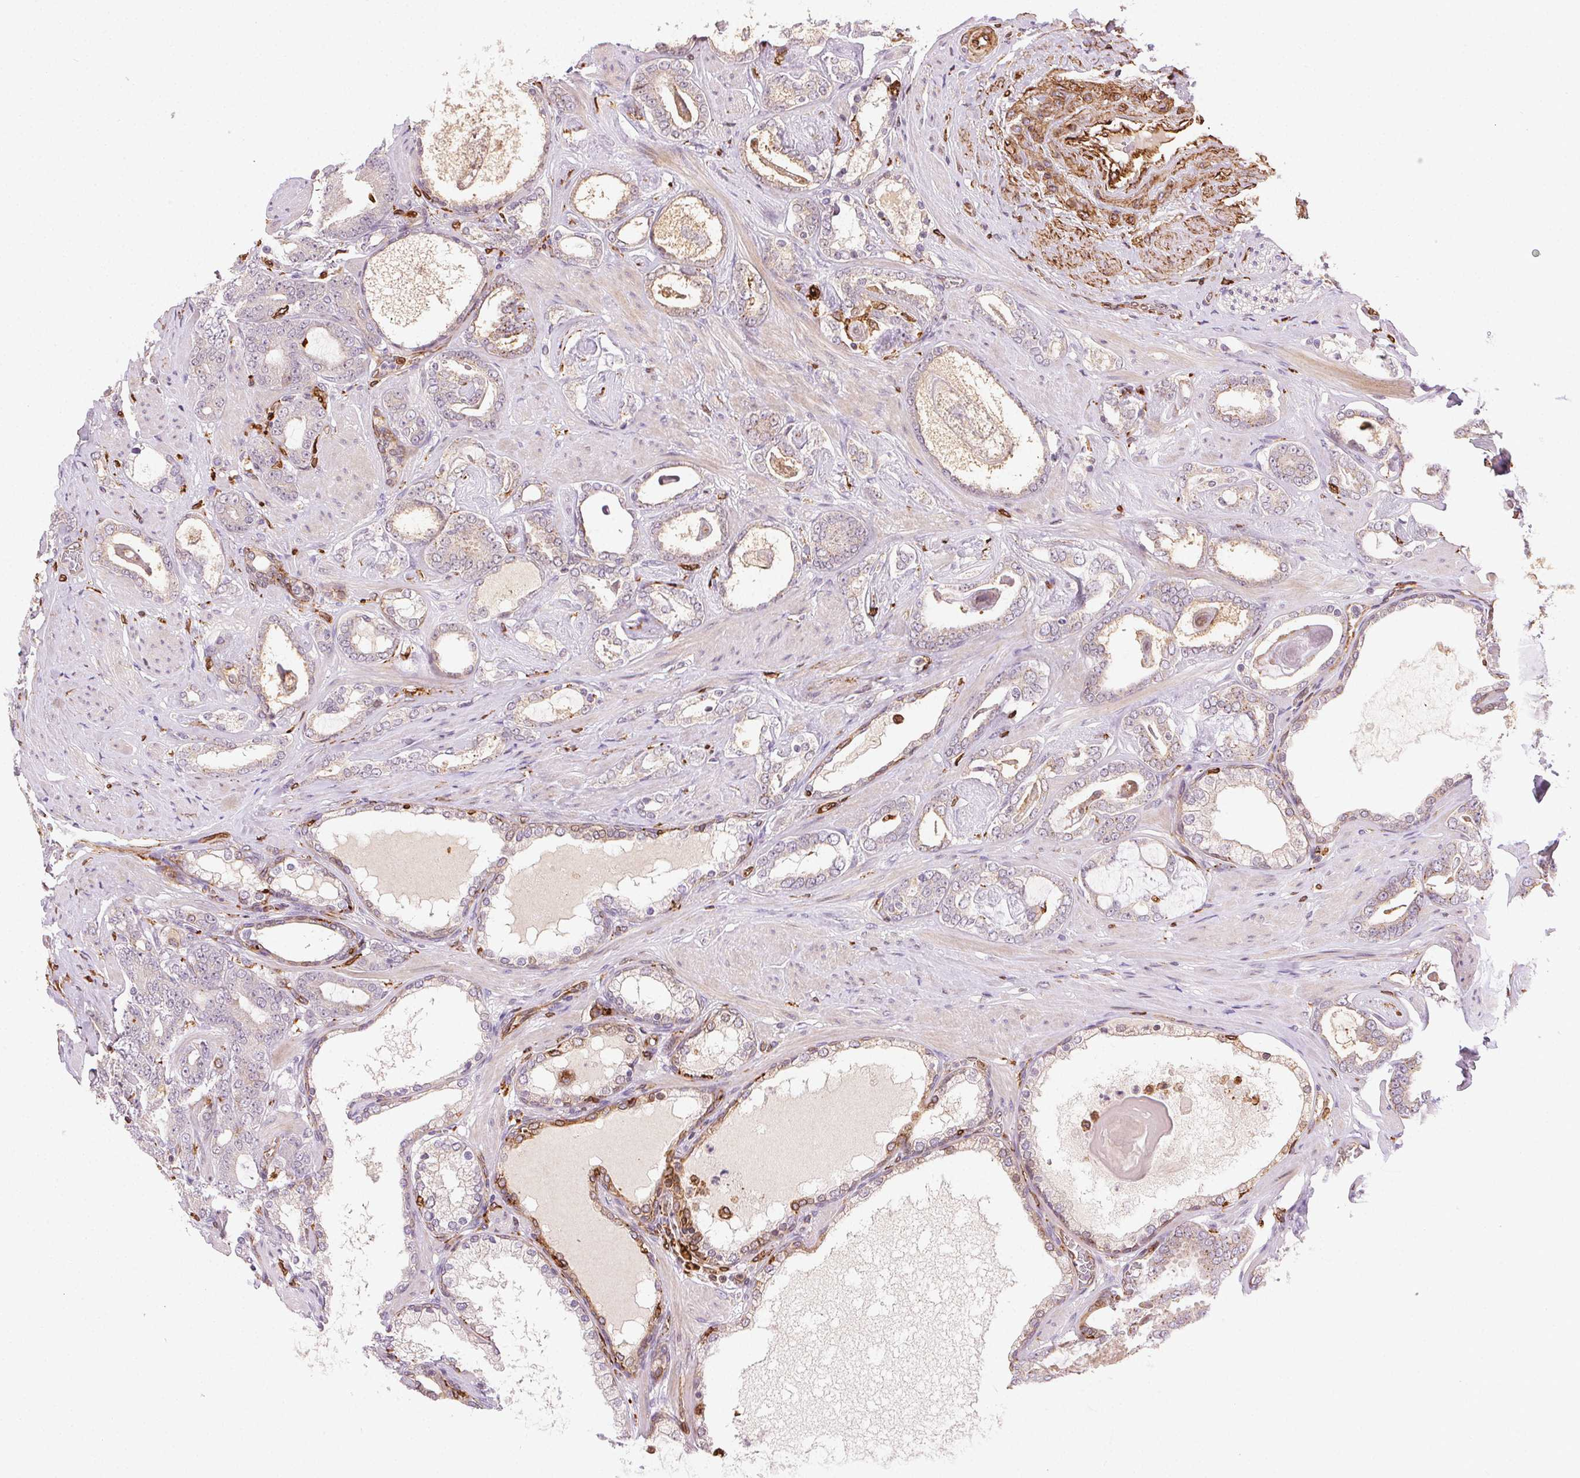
{"staining": {"intensity": "weak", "quantity": "<25%", "location": "cytoplasmic/membranous"}, "tissue": "prostate cancer", "cell_type": "Tumor cells", "image_type": "cancer", "snomed": [{"axis": "morphology", "description": "Adenocarcinoma, High grade"}, {"axis": "topography", "description": "Prostate"}], "caption": "Human prostate cancer (adenocarcinoma (high-grade)) stained for a protein using IHC exhibits no expression in tumor cells.", "gene": "RNASET2", "patient": {"sex": "male", "age": 63}}